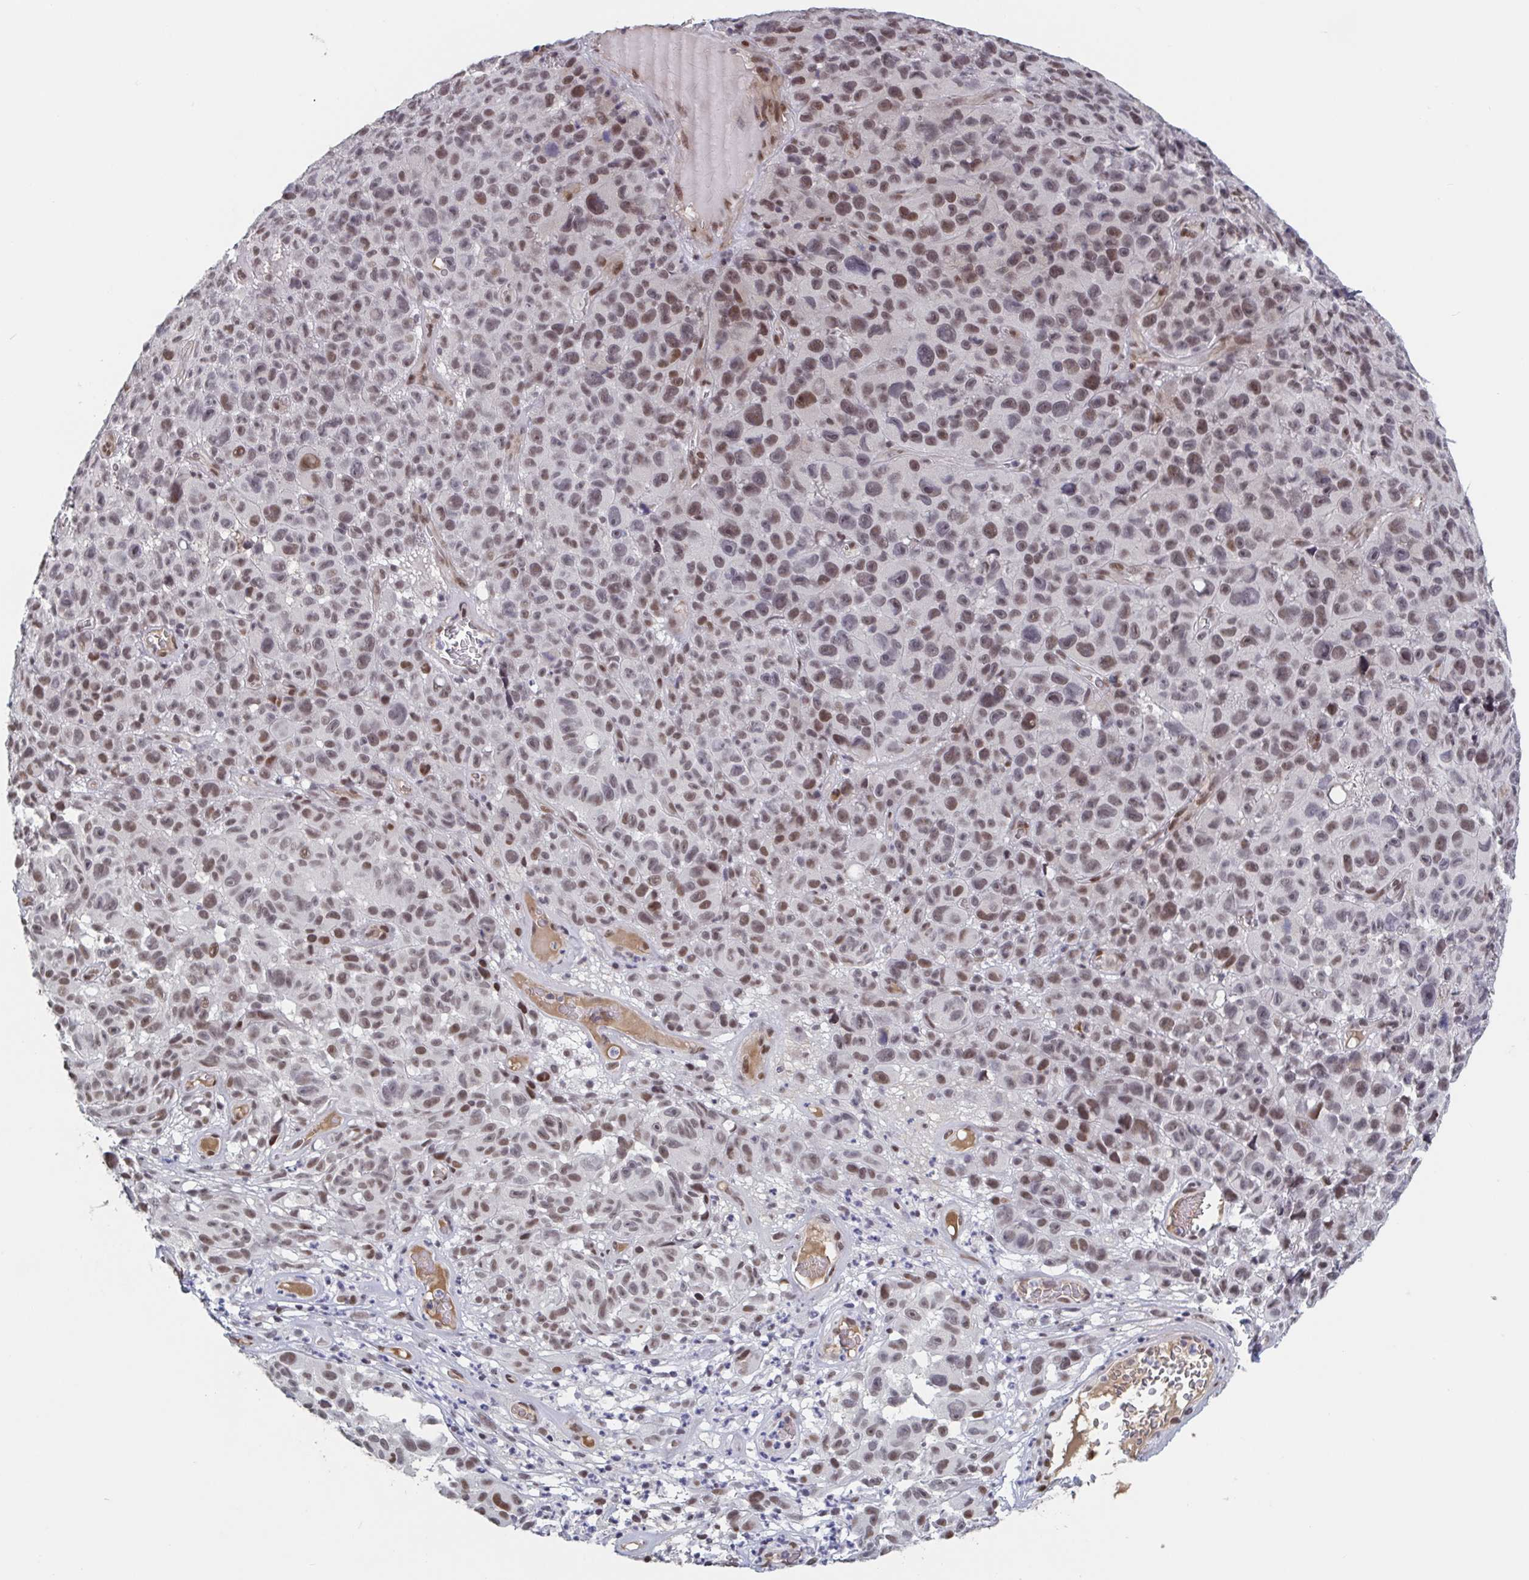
{"staining": {"intensity": "moderate", "quantity": ">75%", "location": "nuclear"}, "tissue": "melanoma", "cell_type": "Tumor cells", "image_type": "cancer", "snomed": [{"axis": "morphology", "description": "Malignant melanoma, NOS"}, {"axis": "topography", "description": "Skin"}], "caption": "Immunohistochemical staining of human malignant melanoma shows medium levels of moderate nuclear protein expression in approximately >75% of tumor cells. (IHC, brightfield microscopy, high magnification).", "gene": "BCL7B", "patient": {"sex": "female", "age": 82}}